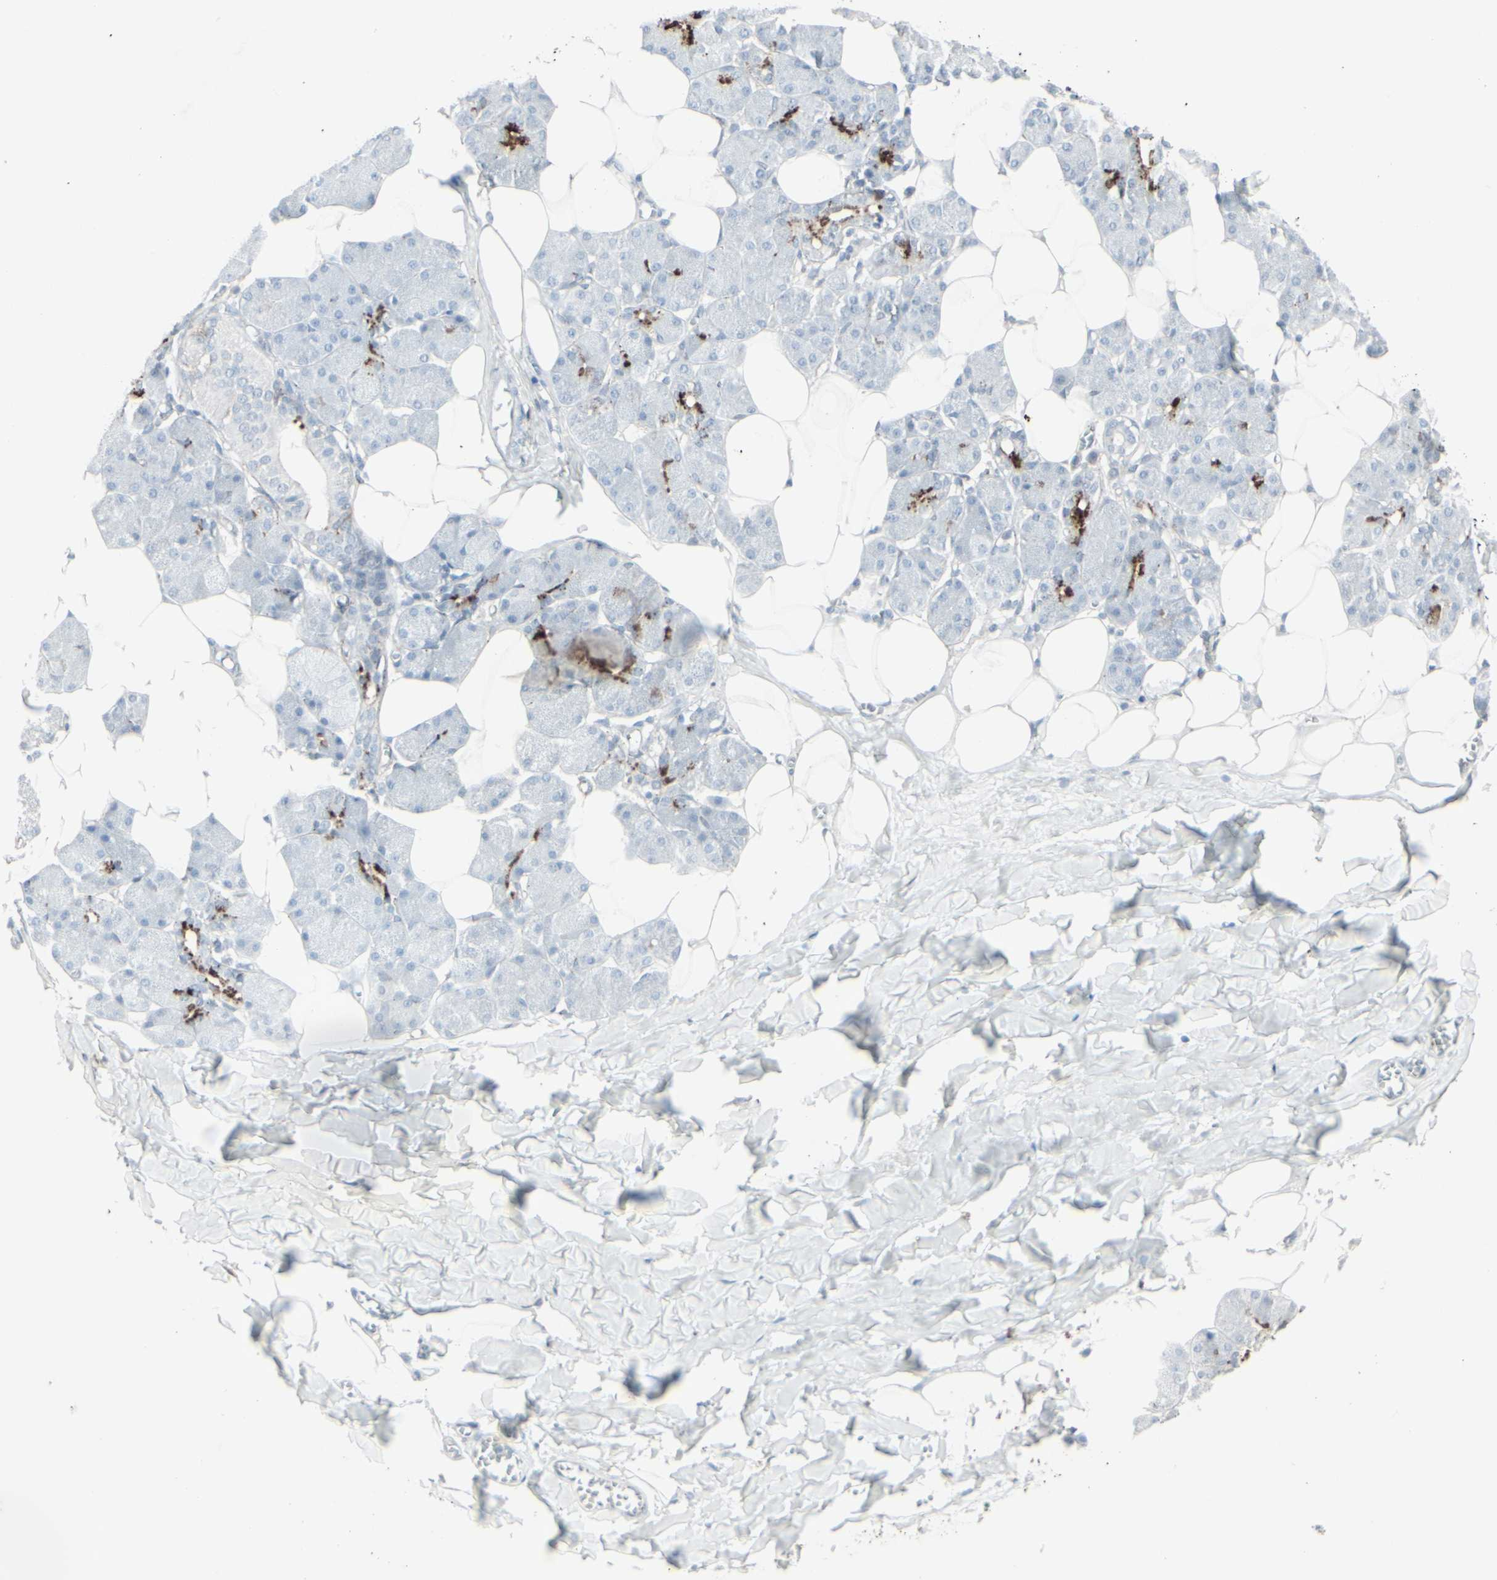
{"staining": {"intensity": "negative", "quantity": "none", "location": "none"}, "tissue": "salivary gland", "cell_type": "Glandular cells", "image_type": "normal", "snomed": [{"axis": "morphology", "description": "Normal tissue, NOS"}, {"axis": "morphology", "description": "Adenoma, NOS"}, {"axis": "topography", "description": "Salivary gland"}], "caption": "This is a photomicrograph of immunohistochemistry (IHC) staining of unremarkable salivary gland, which shows no expression in glandular cells.", "gene": "GJA1", "patient": {"sex": "female", "age": 32}}